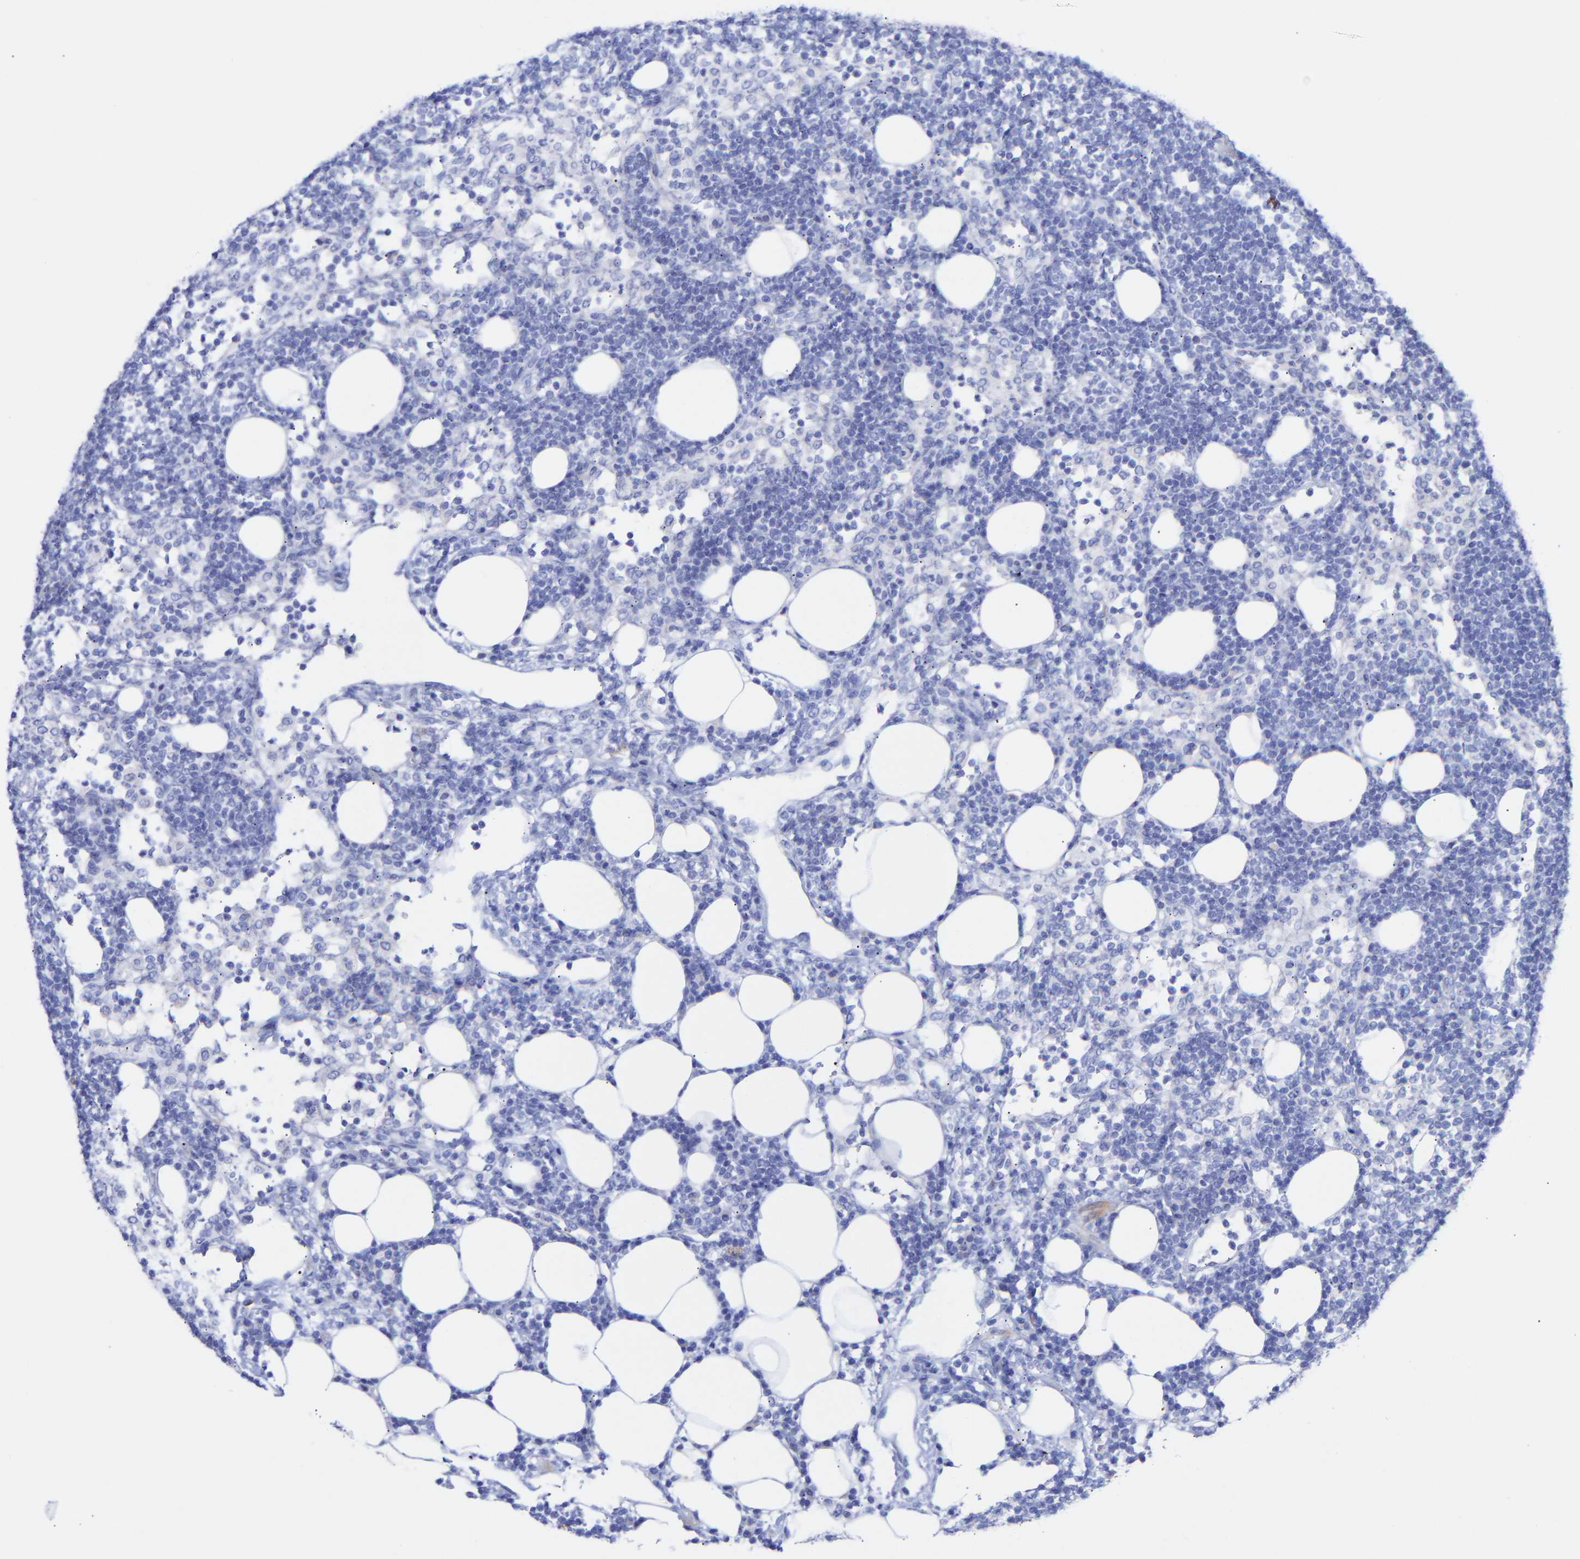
{"staining": {"intensity": "negative", "quantity": "none", "location": "none"}, "tissue": "lymph node", "cell_type": "Germinal center cells", "image_type": "normal", "snomed": [{"axis": "morphology", "description": "Normal tissue, NOS"}, {"axis": "morphology", "description": "Carcinoid, malignant, NOS"}, {"axis": "topography", "description": "Lymph node"}], "caption": "High magnification brightfield microscopy of normal lymph node stained with DAB (brown) and counterstained with hematoxylin (blue): germinal center cells show no significant expression.", "gene": "AMPH", "patient": {"sex": "male", "age": 47}}